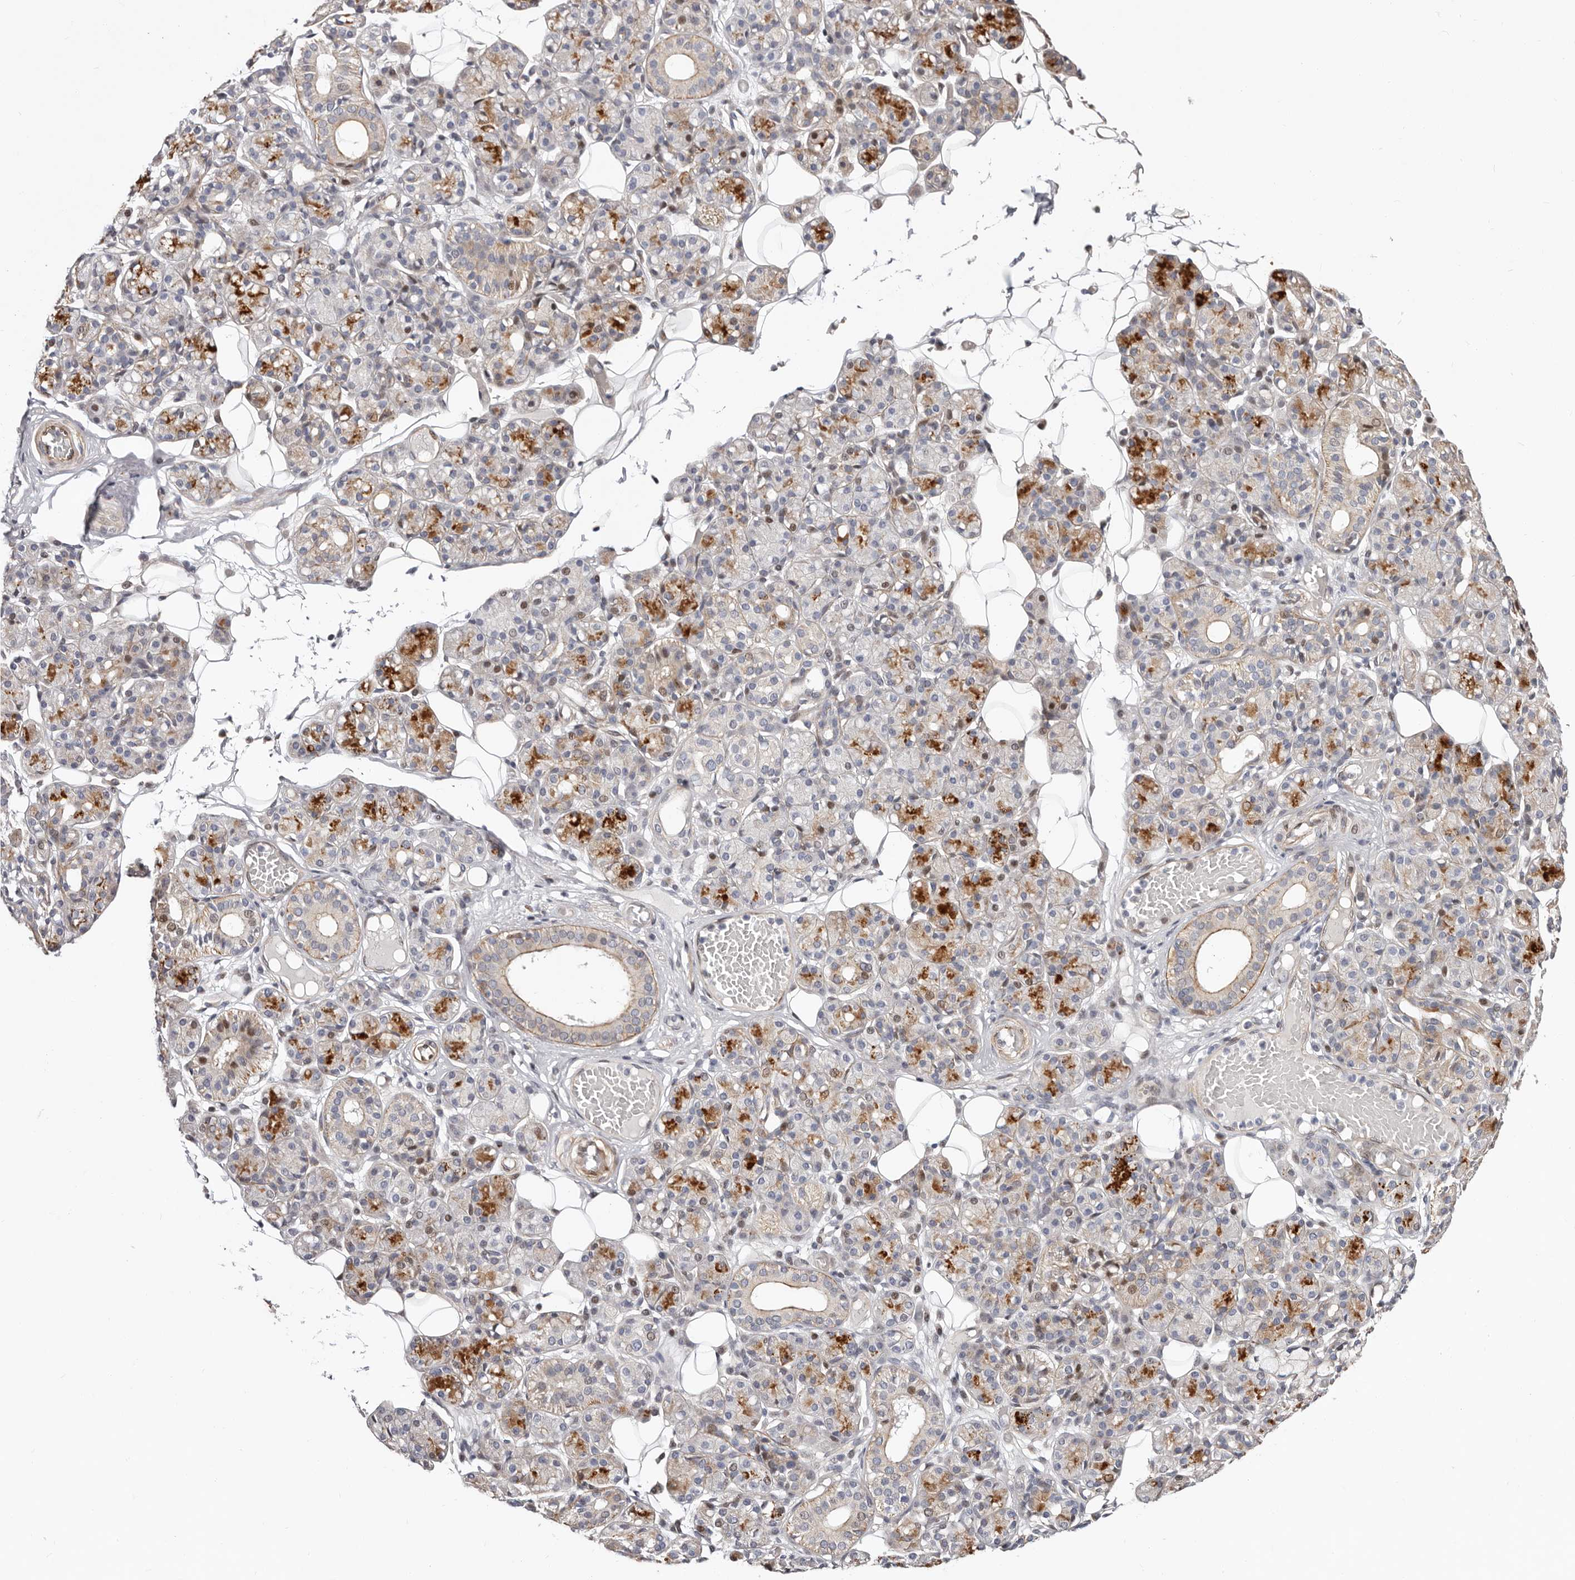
{"staining": {"intensity": "strong", "quantity": "<25%", "location": "cytoplasmic/membranous,nuclear"}, "tissue": "salivary gland", "cell_type": "Glandular cells", "image_type": "normal", "snomed": [{"axis": "morphology", "description": "Normal tissue, NOS"}, {"axis": "topography", "description": "Salivary gland"}], "caption": "The photomicrograph reveals immunohistochemical staining of normal salivary gland. There is strong cytoplasmic/membranous,nuclear staining is seen in about <25% of glandular cells. Nuclei are stained in blue.", "gene": "EPHX3", "patient": {"sex": "male", "age": 63}}